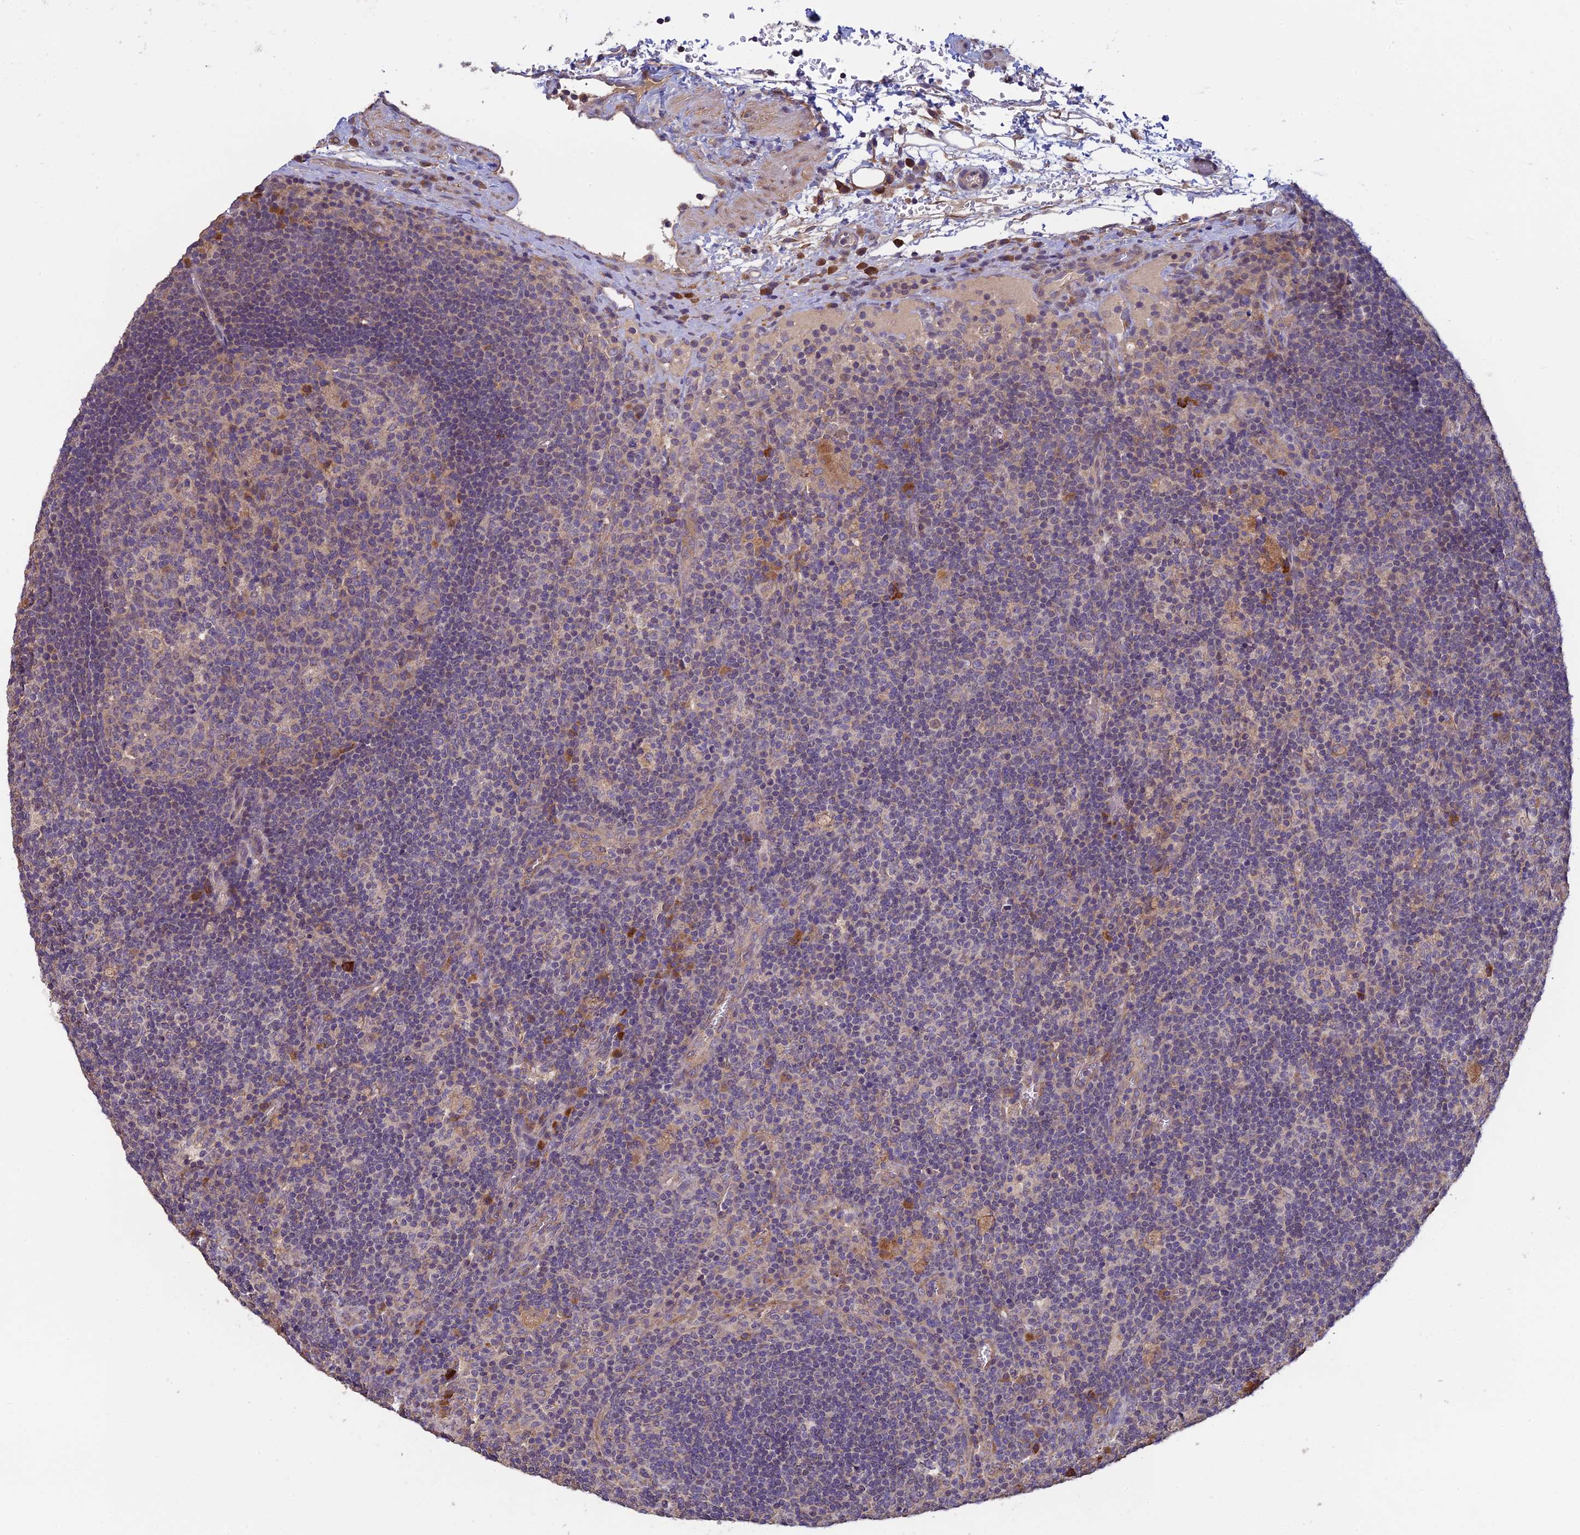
{"staining": {"intensity": "moderate", "quantity": "<25%", "location": "cytoplasmic/membranous"}, "tissue": "lymph node", "cell_type": "Germinal center cells", "image_type": "normal", "snomed": [{"axis": "morphology", "description": "Normal tissue, NOS"}, {"axis": "topography", "description": "Lymph node"}], "caption": "Moderate cytoplasmic/membranous staining is appreciated in about <25% of germinal center cells in benign lymph node.", "gene": "MRNIP", "patient": {"sex": "male", "age": 58}}